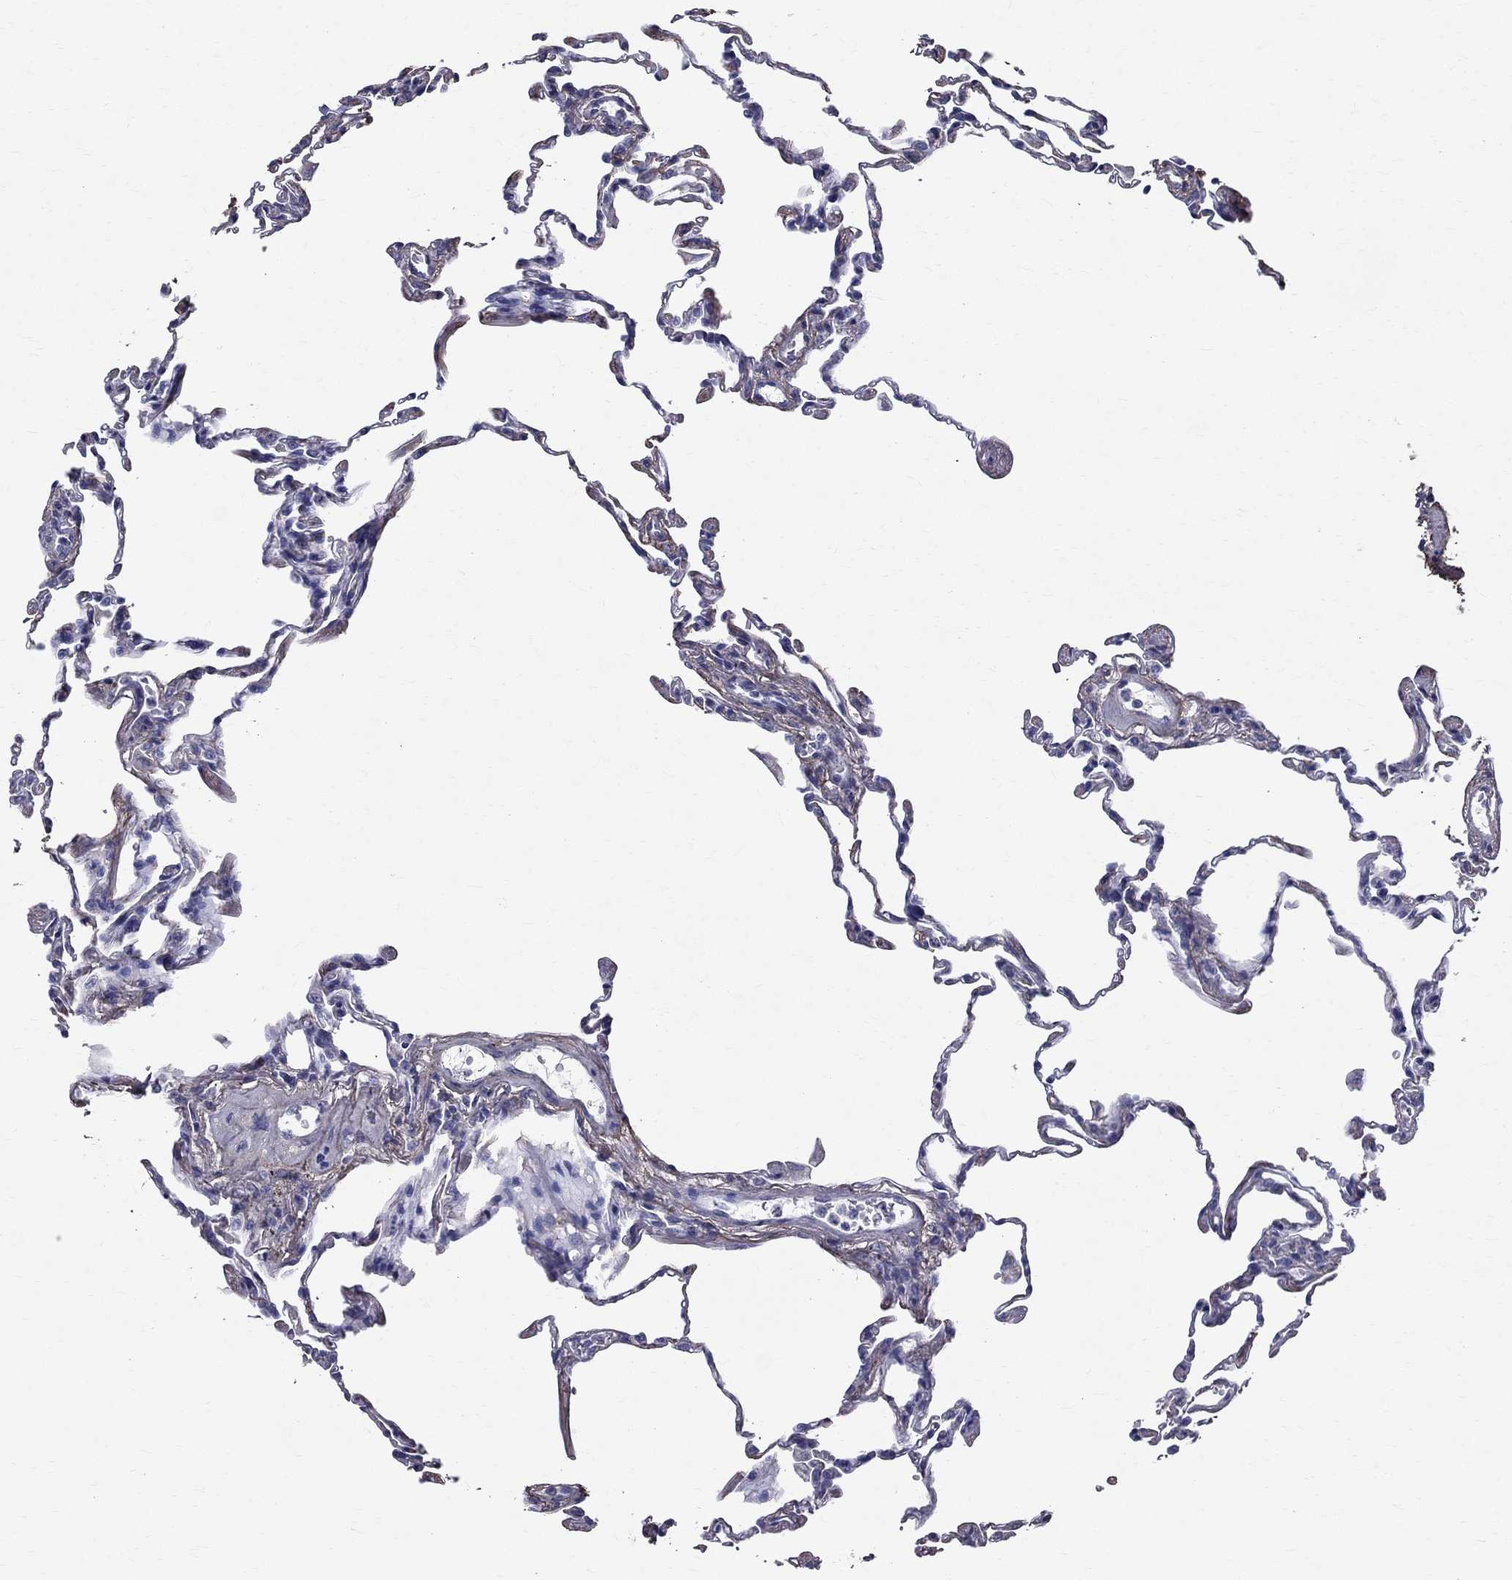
{"staining": {"intensity": "negative", "quantity": "none", "location": "none"}, "tissue": "lung", "cell_type": "Alveolar cells", "image_type": "normal", "snomed": [{"axis": "morphology", "description": "Normal tissue, NOS"}, {"axis": "topography", "description": "Lung"}], "caption": "A histopathology image of lung stained for a protein exhibits no brown staining in alveolar cells.", "gene": "ANXA10", "patient": {"sex": "female", "age": 57}}